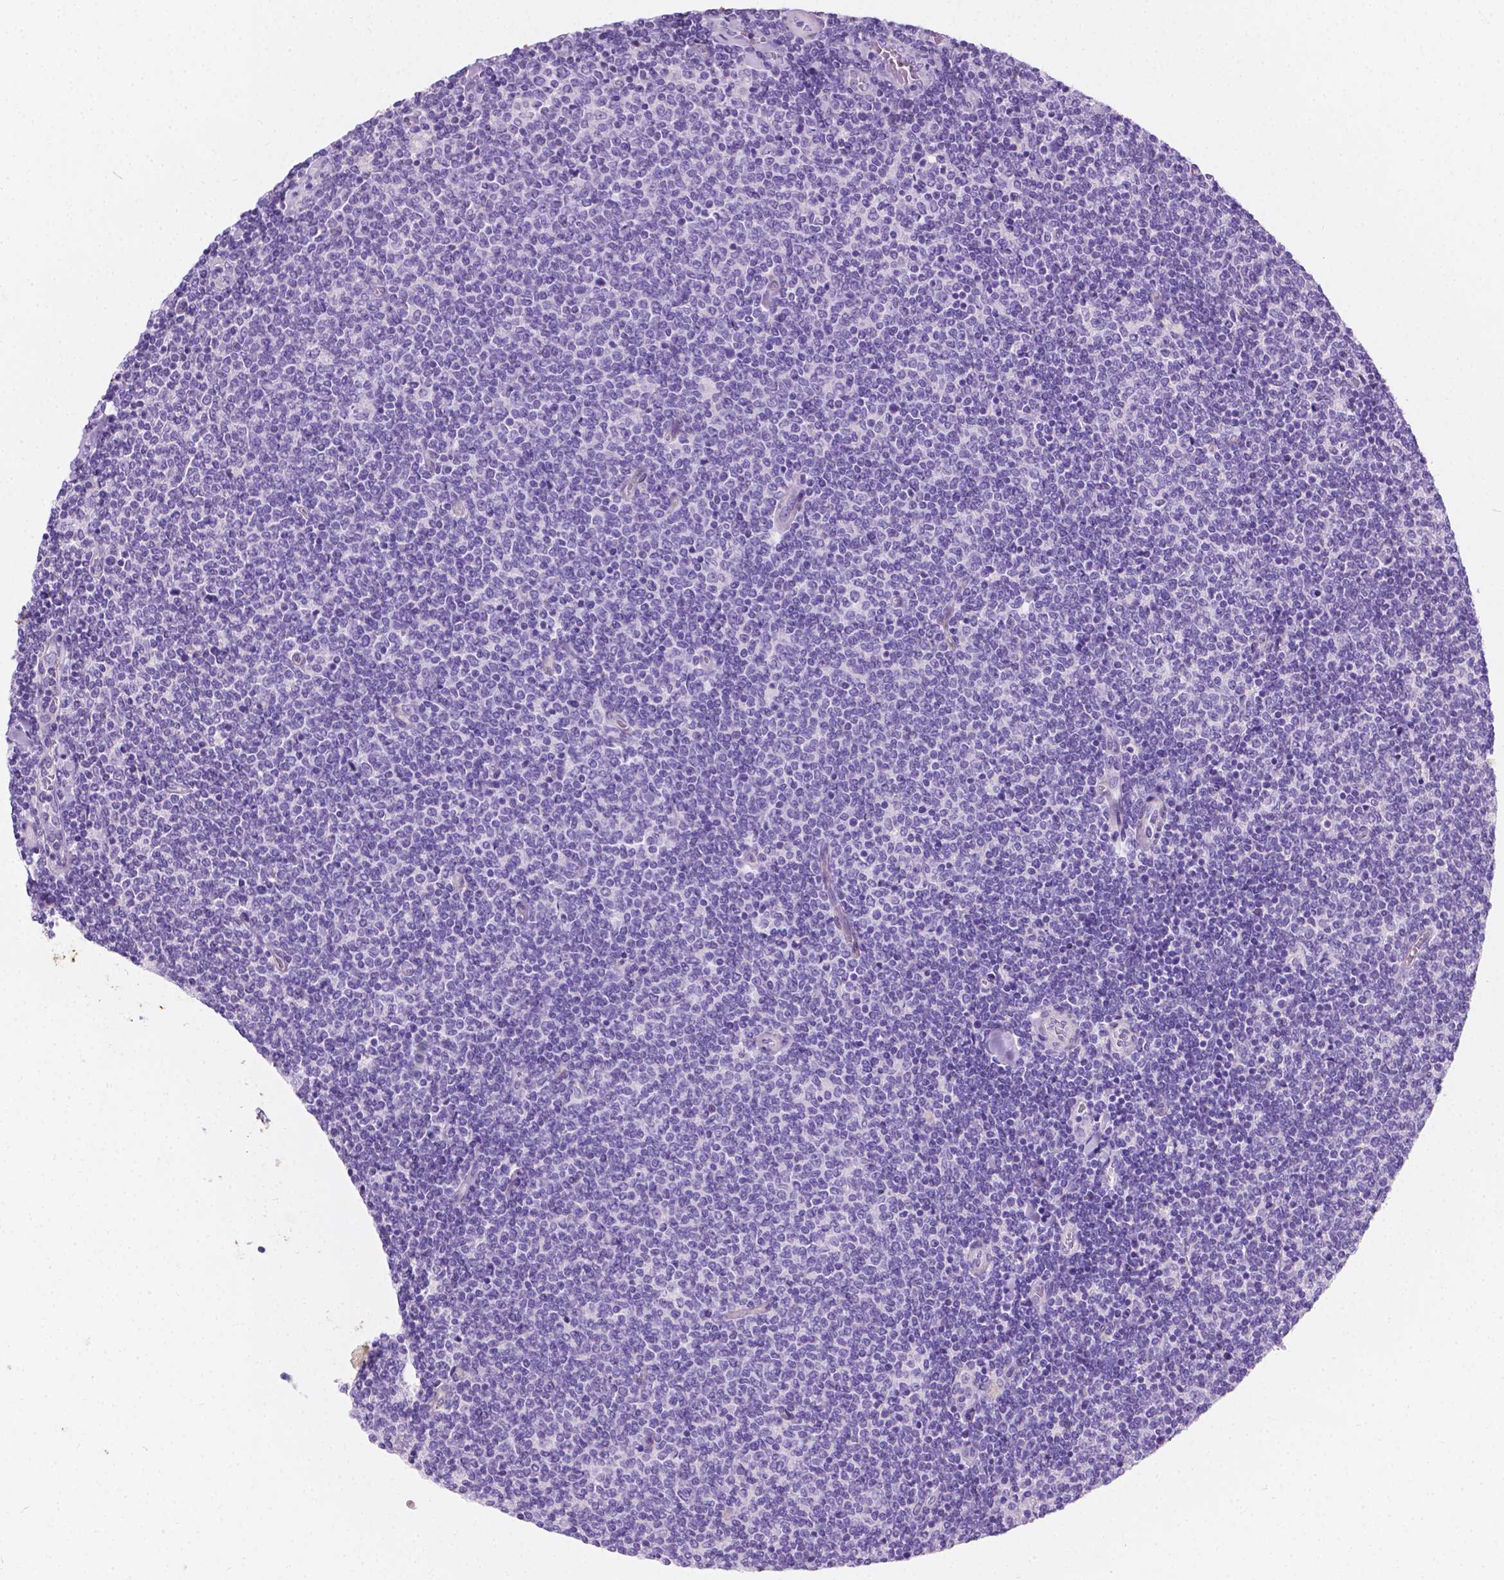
{"staining": {"intensity": "negative", "quantity": "none", "location": "none"}, "tissue": "lymphoma", "cell_type": "Tumor cells", "image_type": "cancer", "snomed": [{"axis": "morphology", "description": "Malignant lymphoma, non-Hodgkin's type, Low grade"}, {"axis": "topography", "description": "Lymph node"}], "caption": "Micrograph shows no protein staining in tumor cells of malignant lymphoma, non-Hodgkin's type (low-grade) tissue.", "gene": "GNAO1", "patient": {"sex": "male", "age": 52}}